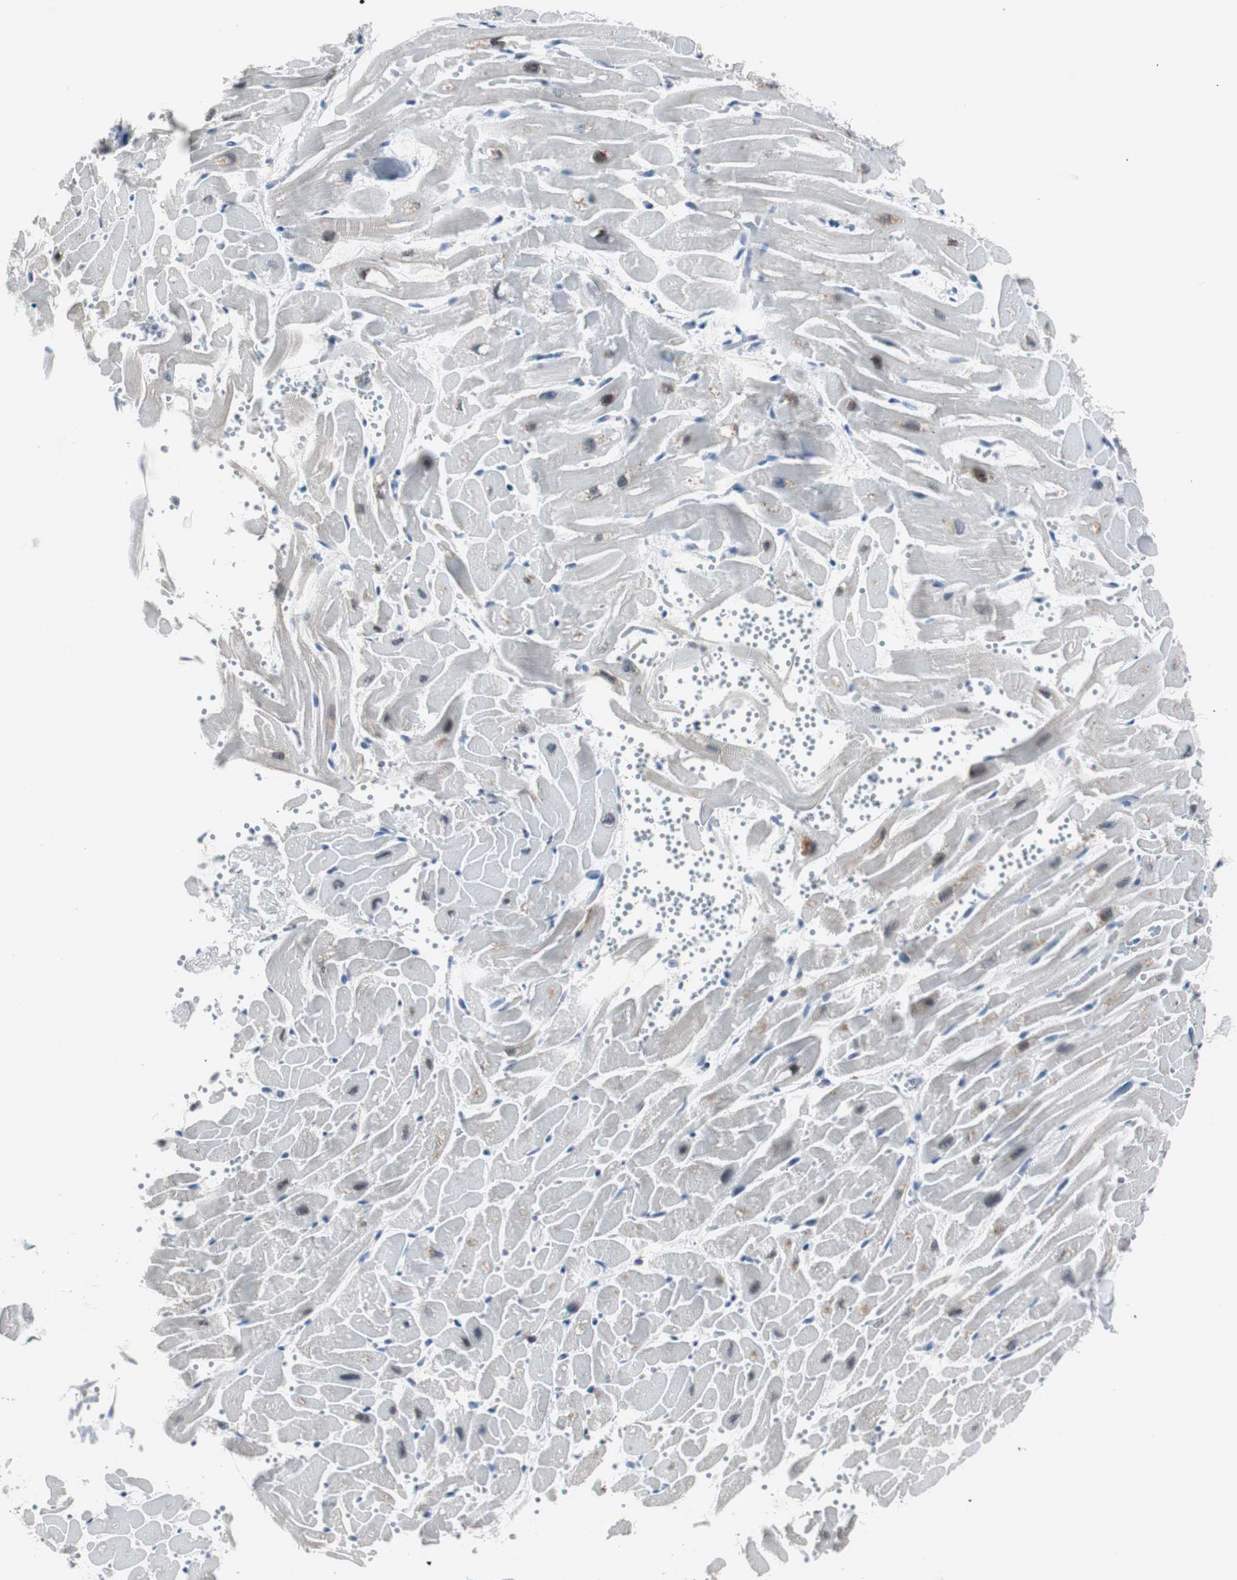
{"staining": {"intensity": "weak", "quantity": "25%-75%", "location": "cytoplasmic/membranous,nuclear"}, "tissue": "heart muscle", "cell_type": "Cardiomyocytes", "image_type": "normal", "snomed": [{"axis": "morphology", "description": "Normal tissue, NOS"}, {"axis": "topography", "description": "Heart"}], "caption": "Immunohistochemical staining of unremarkable human heart muscle exhibits low levels of weak cytoplasmic/membranous,nuclear positivity in about 25%-75% of cardiomyocytes. (Brightfield microscopy of DAB IHC at high magnification).", "gene": "SOX30", "patient": {"sex": "female", "age": 19}}